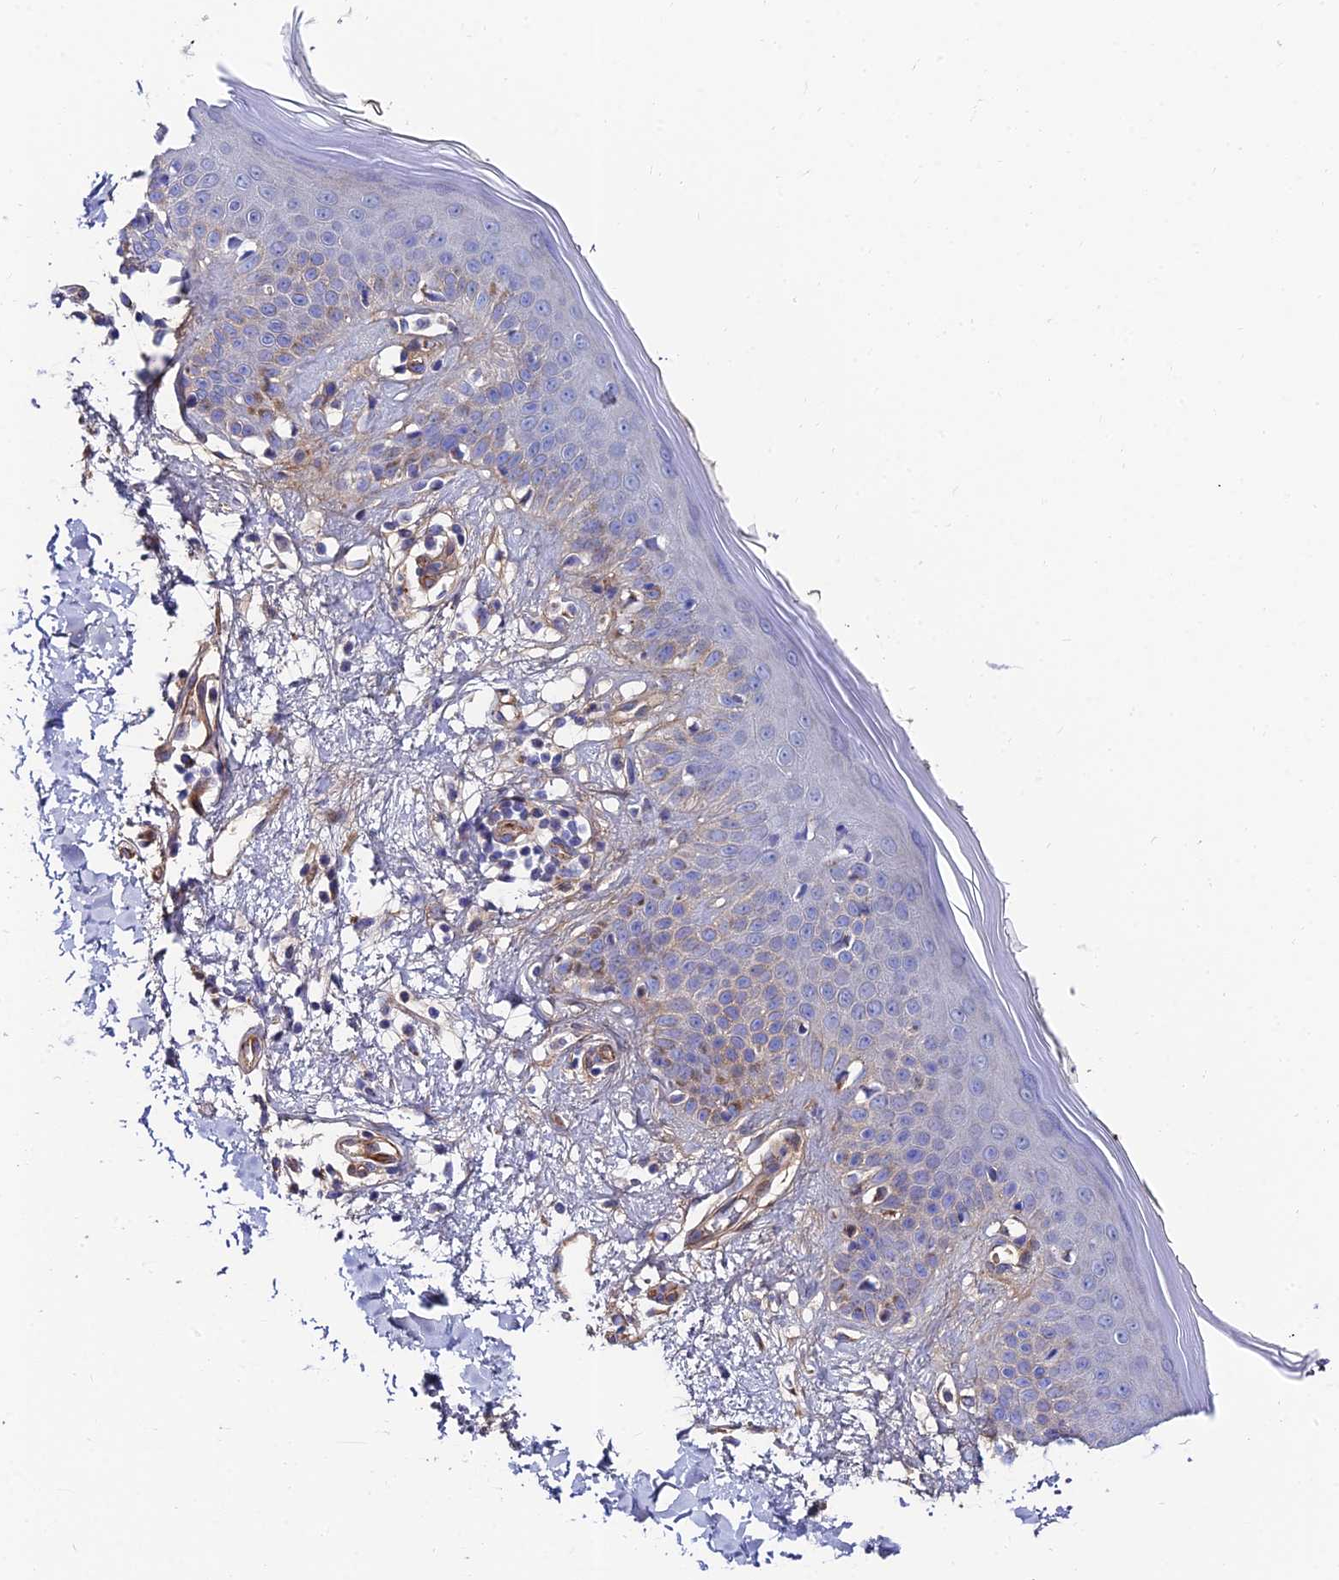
{"staining": {"intensity": "weak", "quantity": ">75%", "location": "cytoplasmic/membranous"}, "tissue": "skin", "cell_type": "Fibroblasts", "image_type": "normal", "snomed": [{"axis": "morphology", "description": "Normal tissue, NOS"}, {"axis": "topography", "description": "Skin"}], "caption": "Immunohistochemistry (IHC) micrograph of normal skin: skin stained using immunohistochemistry shows low levels of weak protein expression localized specifically in the cytoplasmic/membranous of fibroblasts, appearing as a cytoplasmic/membranous brown color.", "gene": "ADGRF3", "patient": {"sex": "female", "age": 64}}